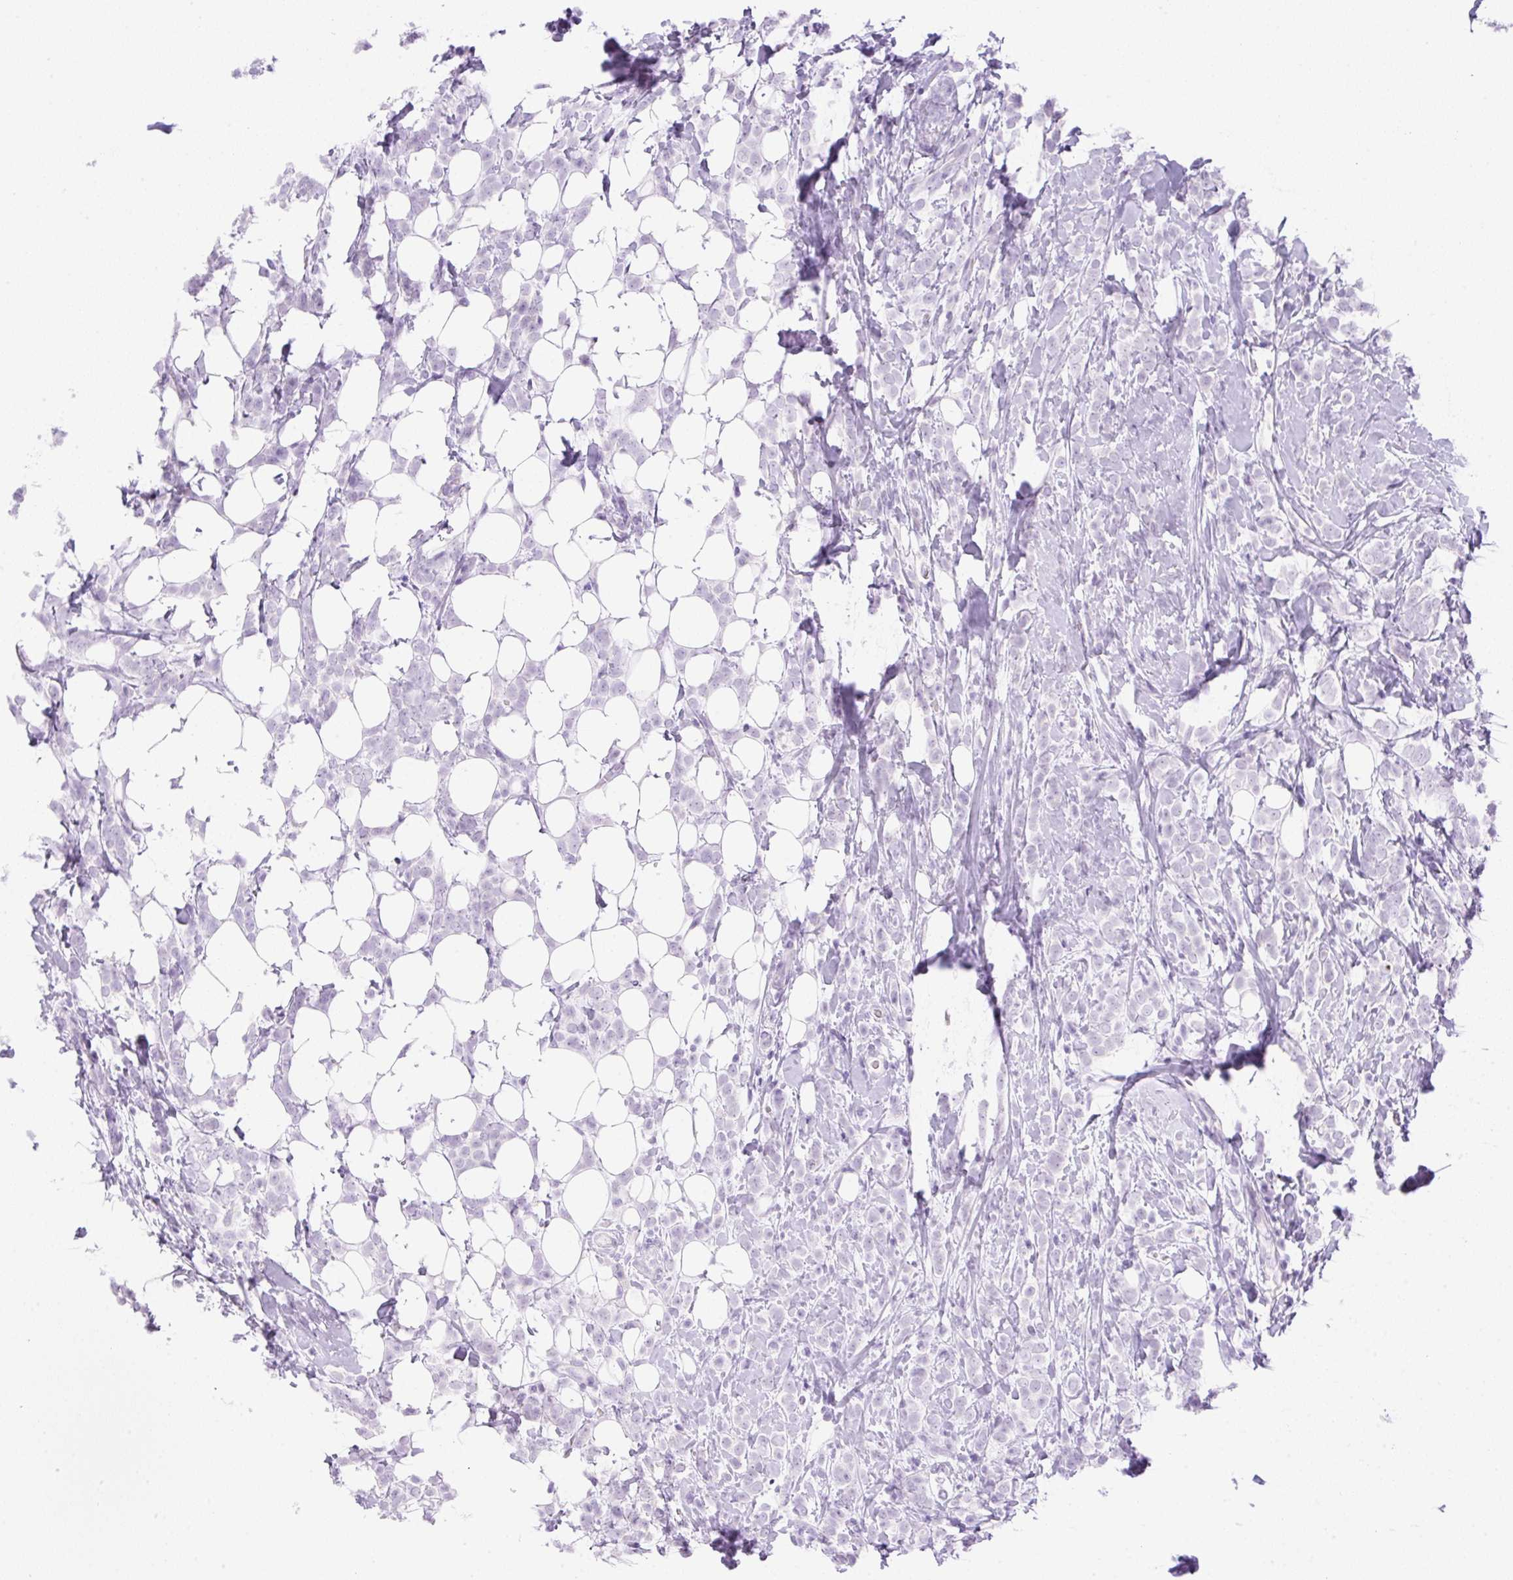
{"staining": {"intensity": "negative", "quantity": "none", "location": "none"}, "tissue": "breast cancer", "cell_type": "Tumor cells", "image_type": "cancer", "snomed": [{"axis": "morphology", "description": "Lobular carcinoma"}, {"axis": "topography", "description": "Breast"}], "caption": "There is no significant staining in tumor cells of breast cancer.", "gene": "SPRR4", "patient": {"sex": "female", "age": 49}}